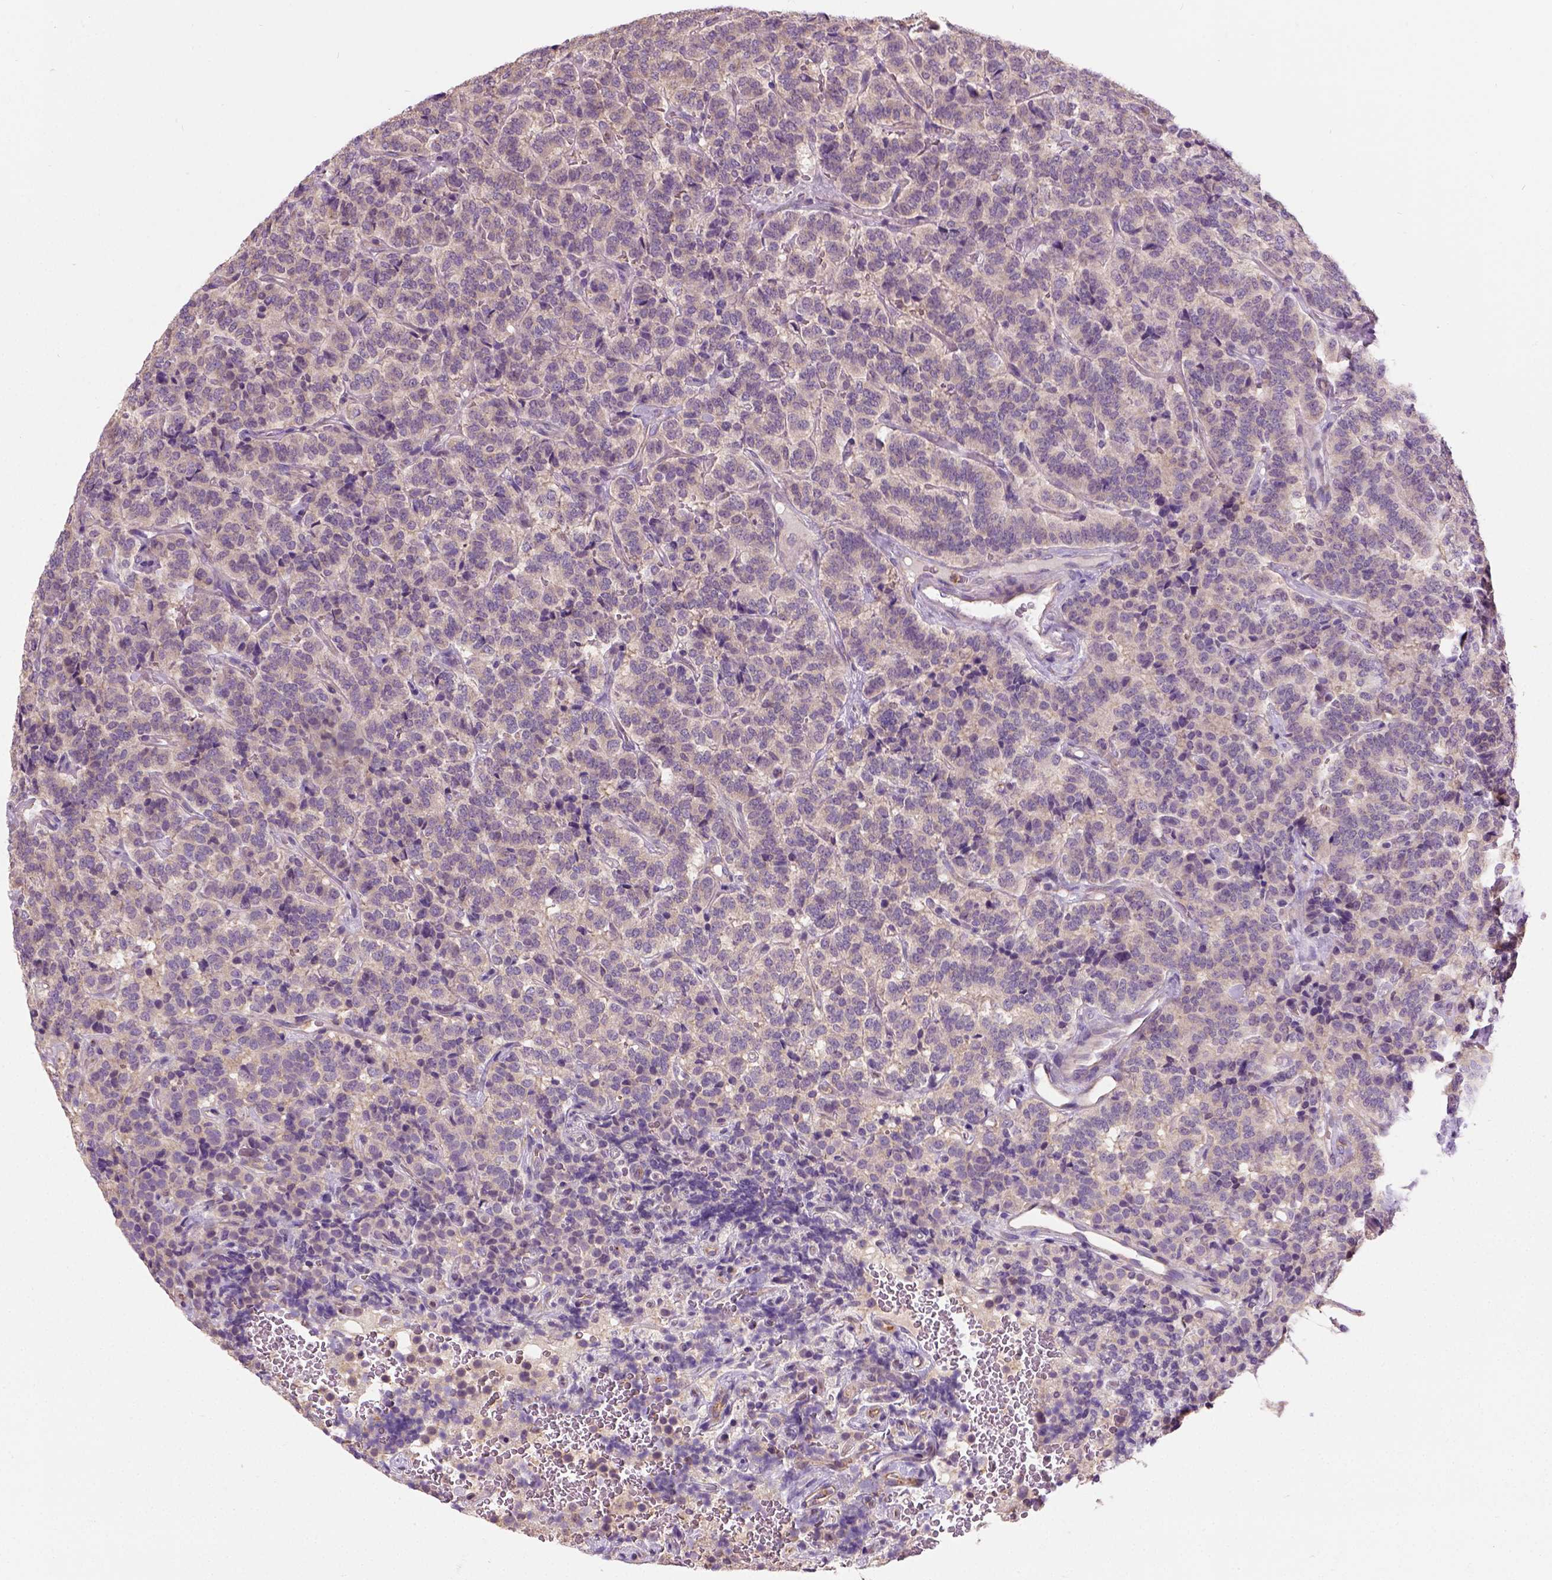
{"staining": {"intensity": "weak", "quantity": ">75%", "location": "cytoplasmic/membranous"}, "tissue": "carcinoid", "cell_type": "Tumor cells", "image_type": "cancer", "snomed": [{"axis": "morphology", "description": "Carcinoid, malignant, NOS"}, {"axis": "topography", "description": "Pancreas"}], "caption": "Human carcinoid (malignant) stained for a protein (brown) reveals weak cytoplasmic/membranous positive positivity in approximately >75% of tumor cells.", "gene": "CRACR2A", "patient": {"sex": "male", "age": 36}}